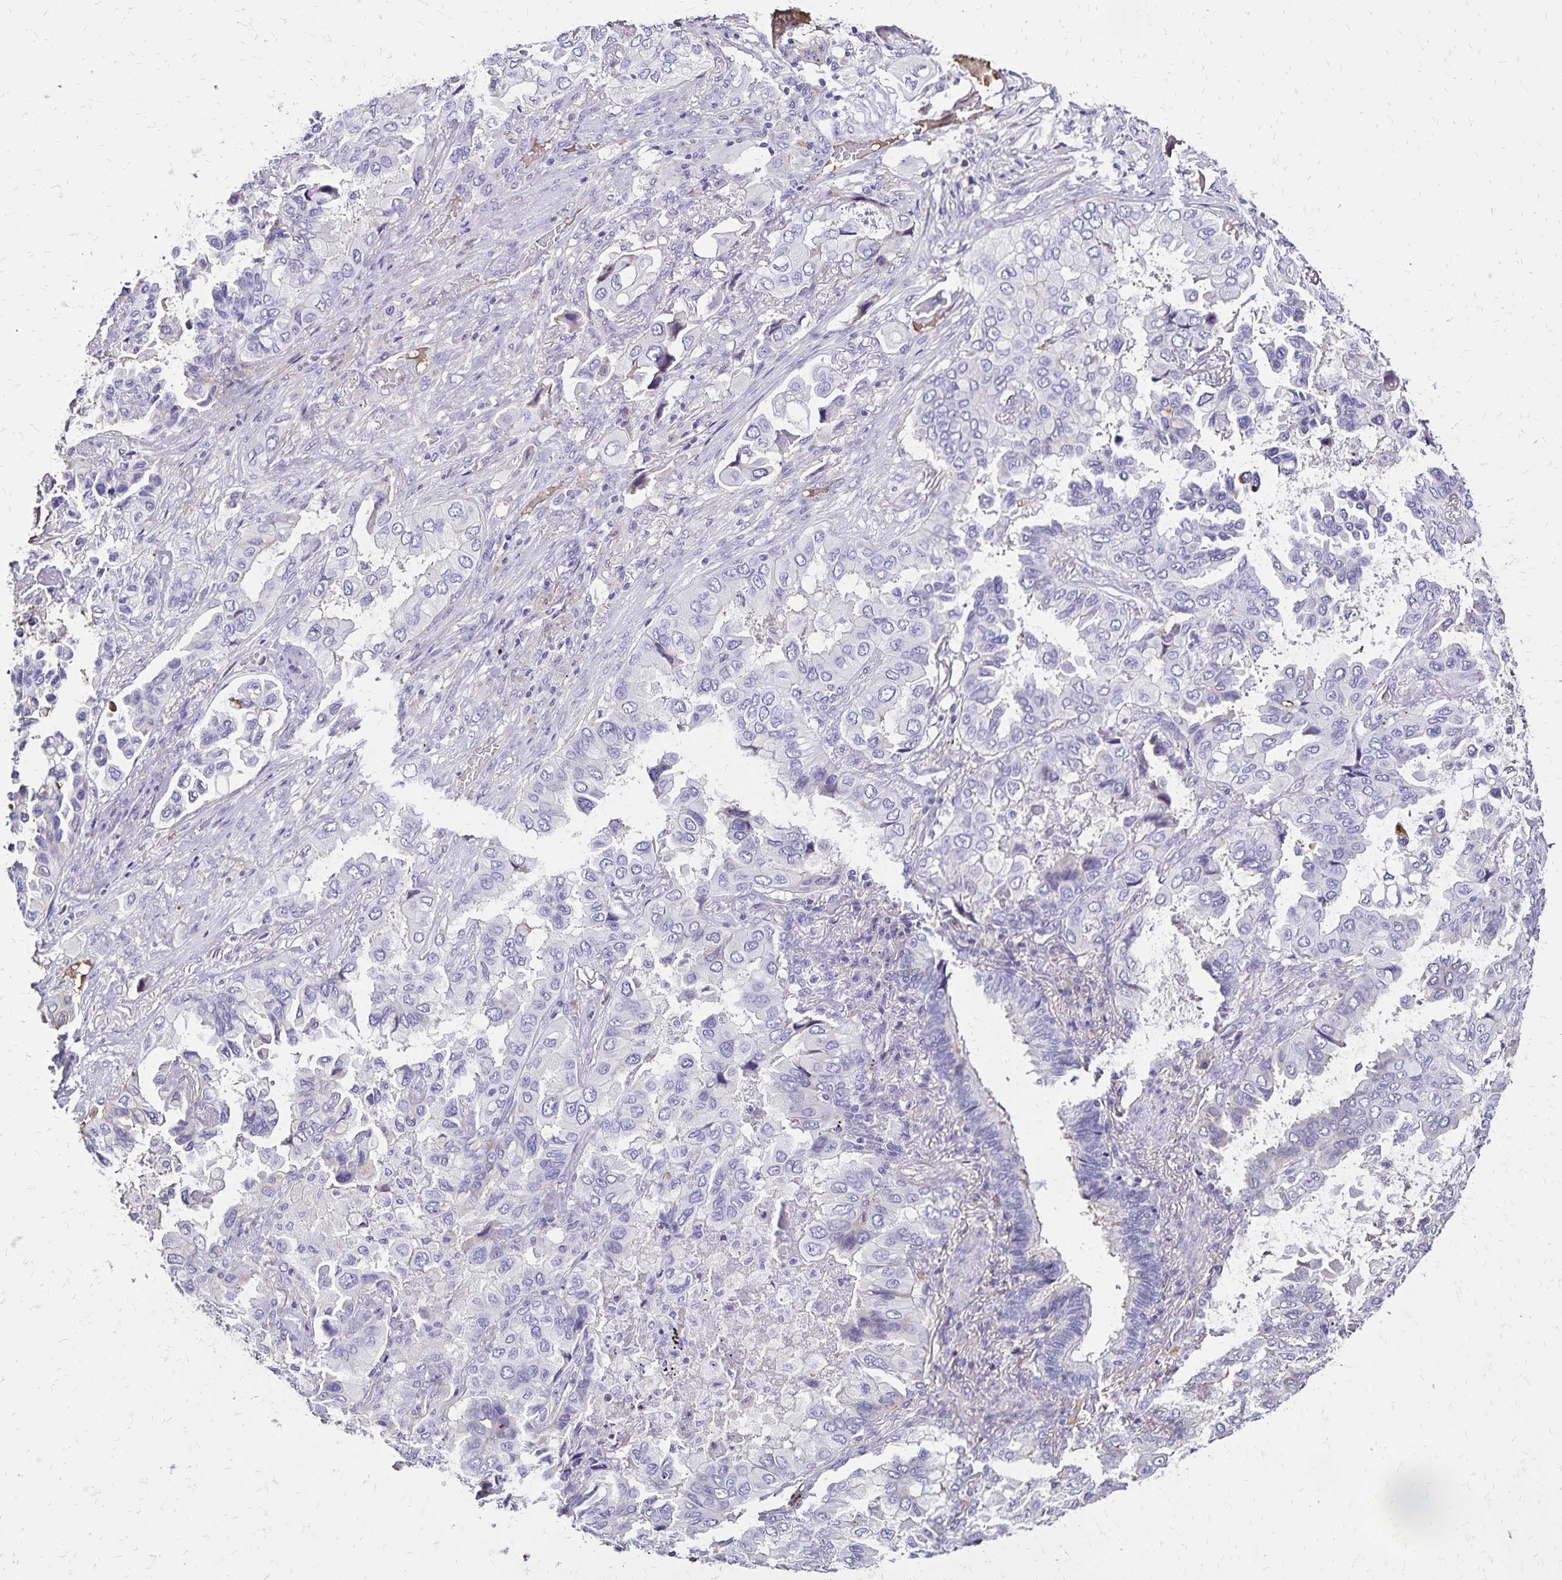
{"staining": {"intensity": "negative", "quantity": "none", "location": "none"}, "tissue": "lung cancer", "cell_type": "Tumor cells", "image_type": "cancer", "snomed": [{"axis": "morphology", "description": "Aneuploidy"}, {"axis": "morphology", "description": "Adenocarcinoma, NOS"}, {"axis": "morphology", "description": "Adenocarcinoma, metastatic, NOS"}, {"axis": "topography", "description": "Lymph node"}, {"axis": "topography", "description": "Lung"}], "caption": "Human lung cancer (metastatic adenocarcinoma) stained for a protein using immunohistochemistry displays no expression in tumor cells.", "gene": "KISS1", "patient": {"sex": "female", "age": 48}}